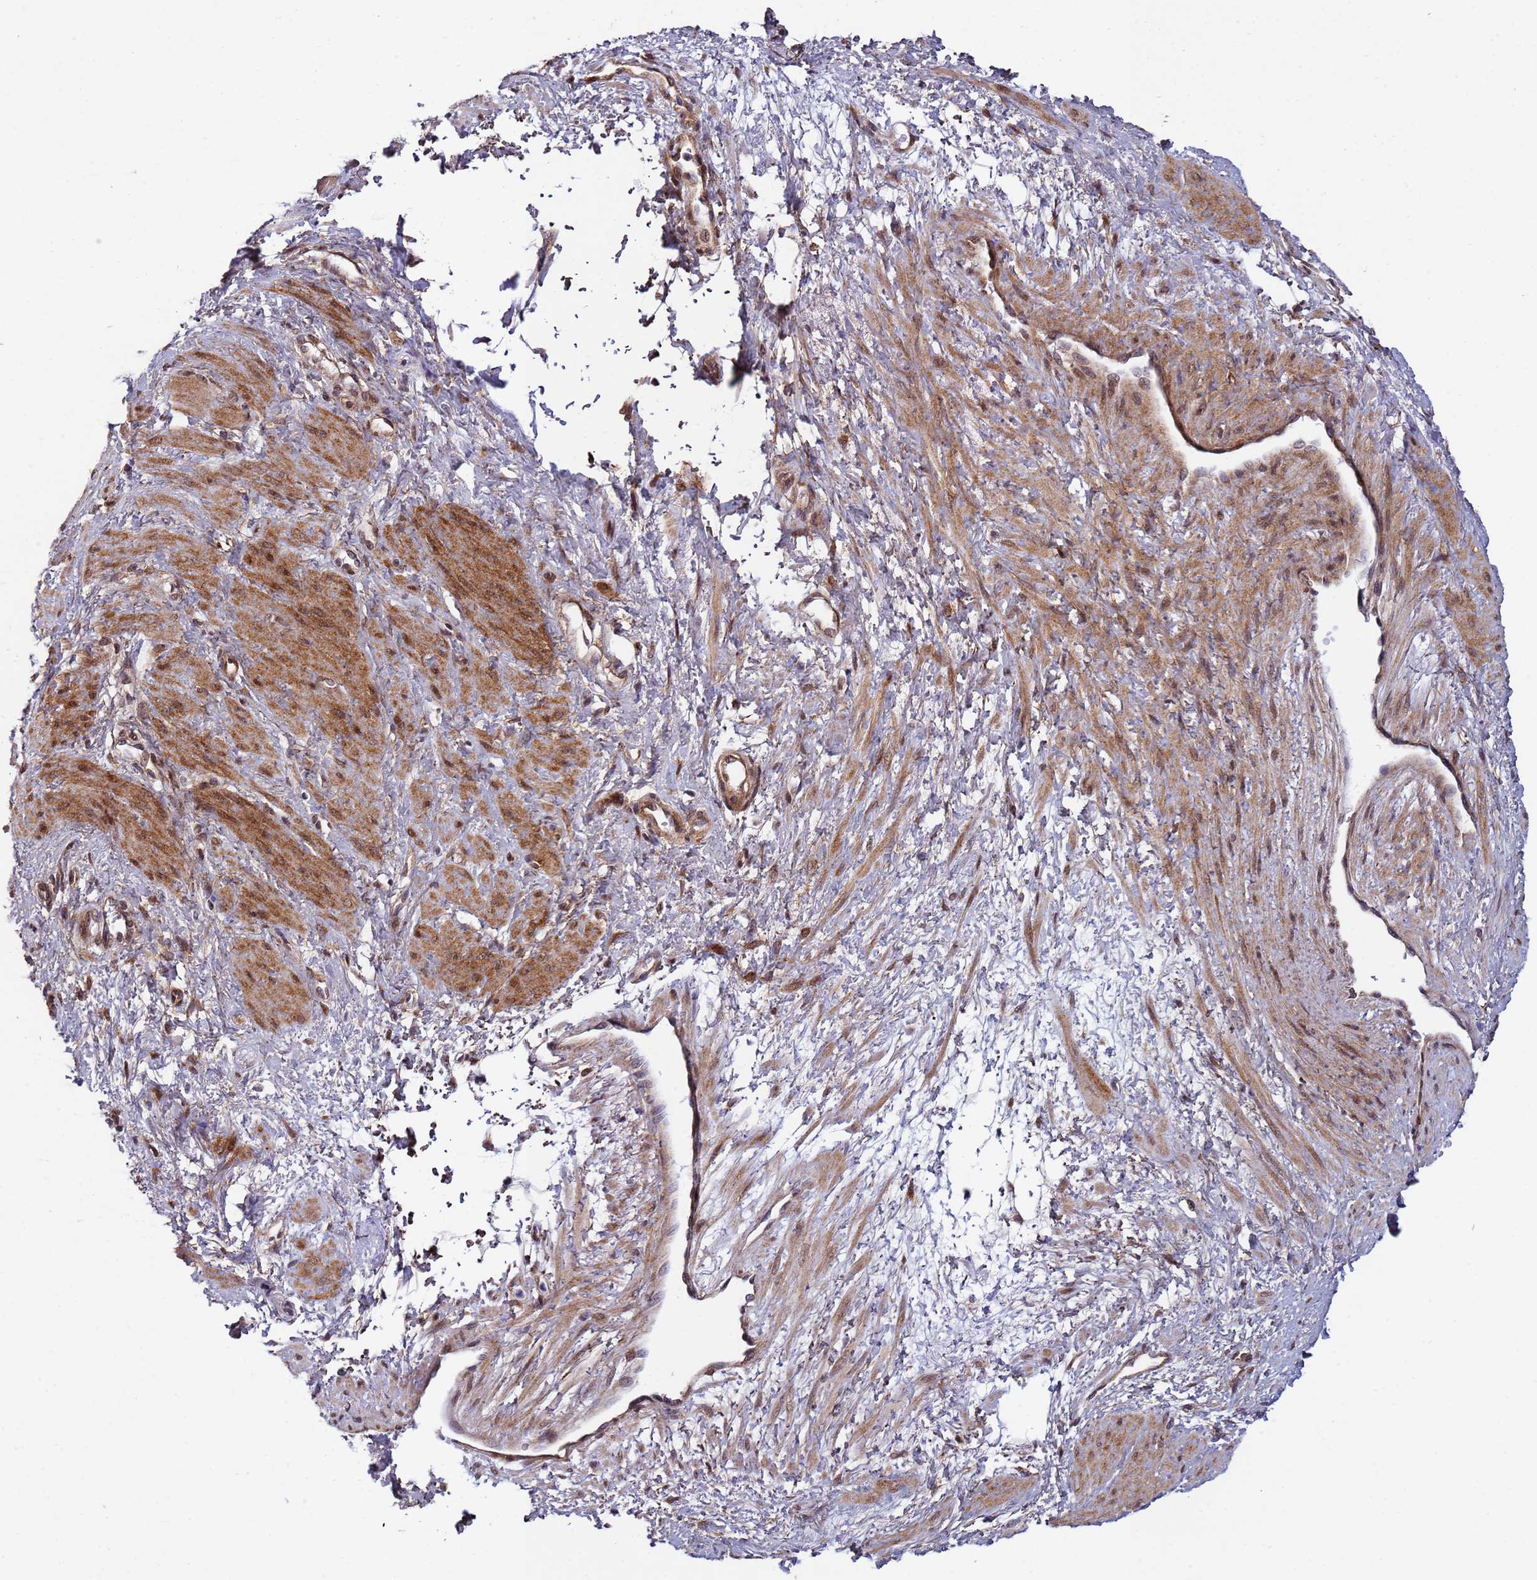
{"staining": {"intensity": "moderate", "quantity": "25%-75%", "location": "cytoplasmic/membranous,nuclear"}, "tissue": "smooth muscle", "cell_type": "Smooth muscle cells", "image_type": "normal", "snomed": [{"axis": "morphology", "description": "Normal tissue, NOS"}, {"axis": "topography", "description": "Smooth muscle"}, {"axis": "topography", "description": "Uterus"}], "caption": "Immunohistochemistry (IHC) micrograph of normal smooth muscle stained for a protein (brown), which displays medium levels of moderate cytoplasmic/membranous,nuclear staining in approximately 25%-75% of smooth muscle cells.", "gene": "TRIP6", "patient": {"sex": "female", "age": 39}}